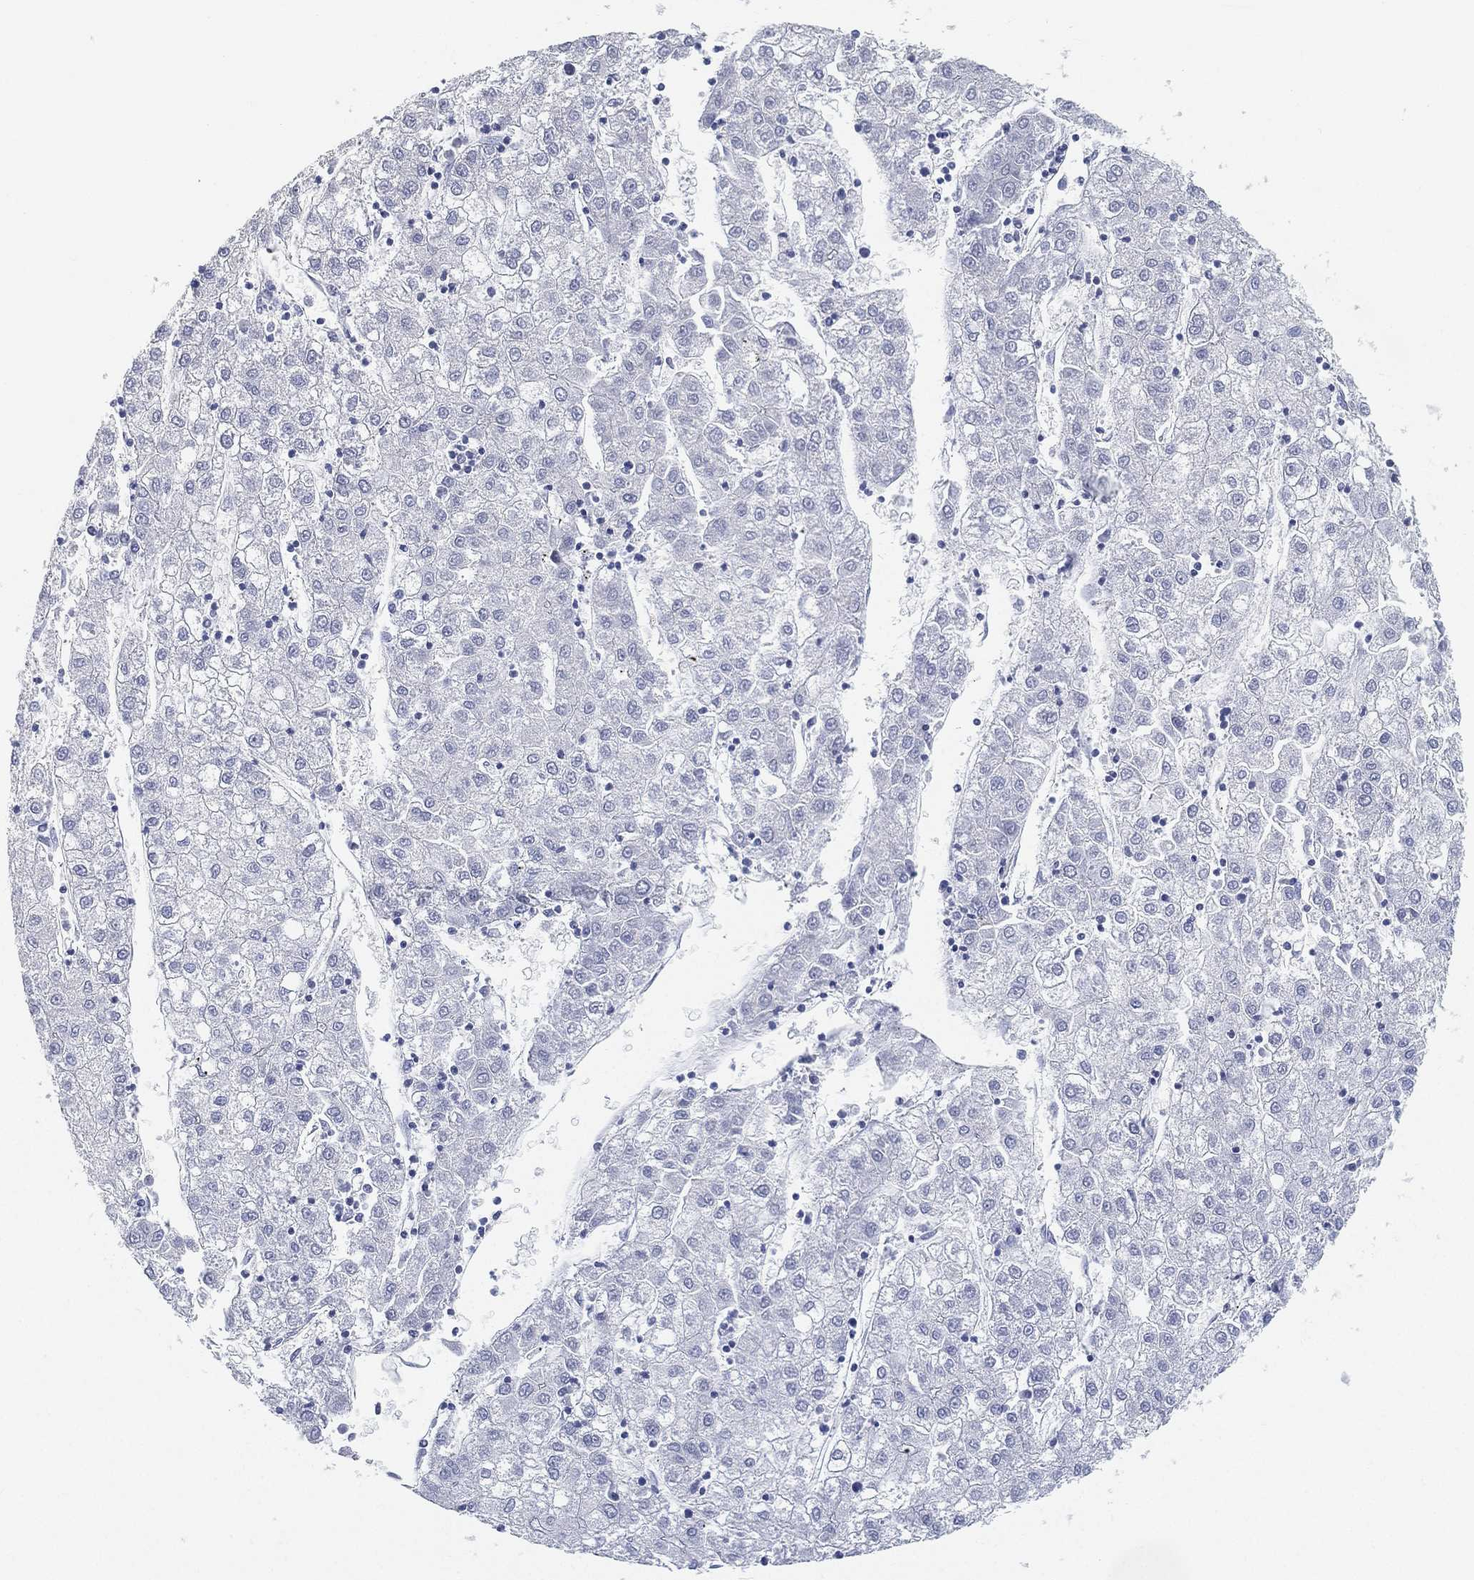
{"staining": {"intensity": "negative", "quantity": "none", "location": "none"}, "tissue": "liver cancer", "cell_type": "Tumor cells", "image_type": "cancer", "snomed": [{"axis": "morphology", "description": "Carcinoma, Hepatocellular, NOS"}, {"axis": "topography", "description": "Liver"}], "caption": "DAB immunohistochemical staining of liver cancer reveals no significant expression in tumor cells.", "gene": "FAM187B", "patient": {"sex": "male", "age": 72}}